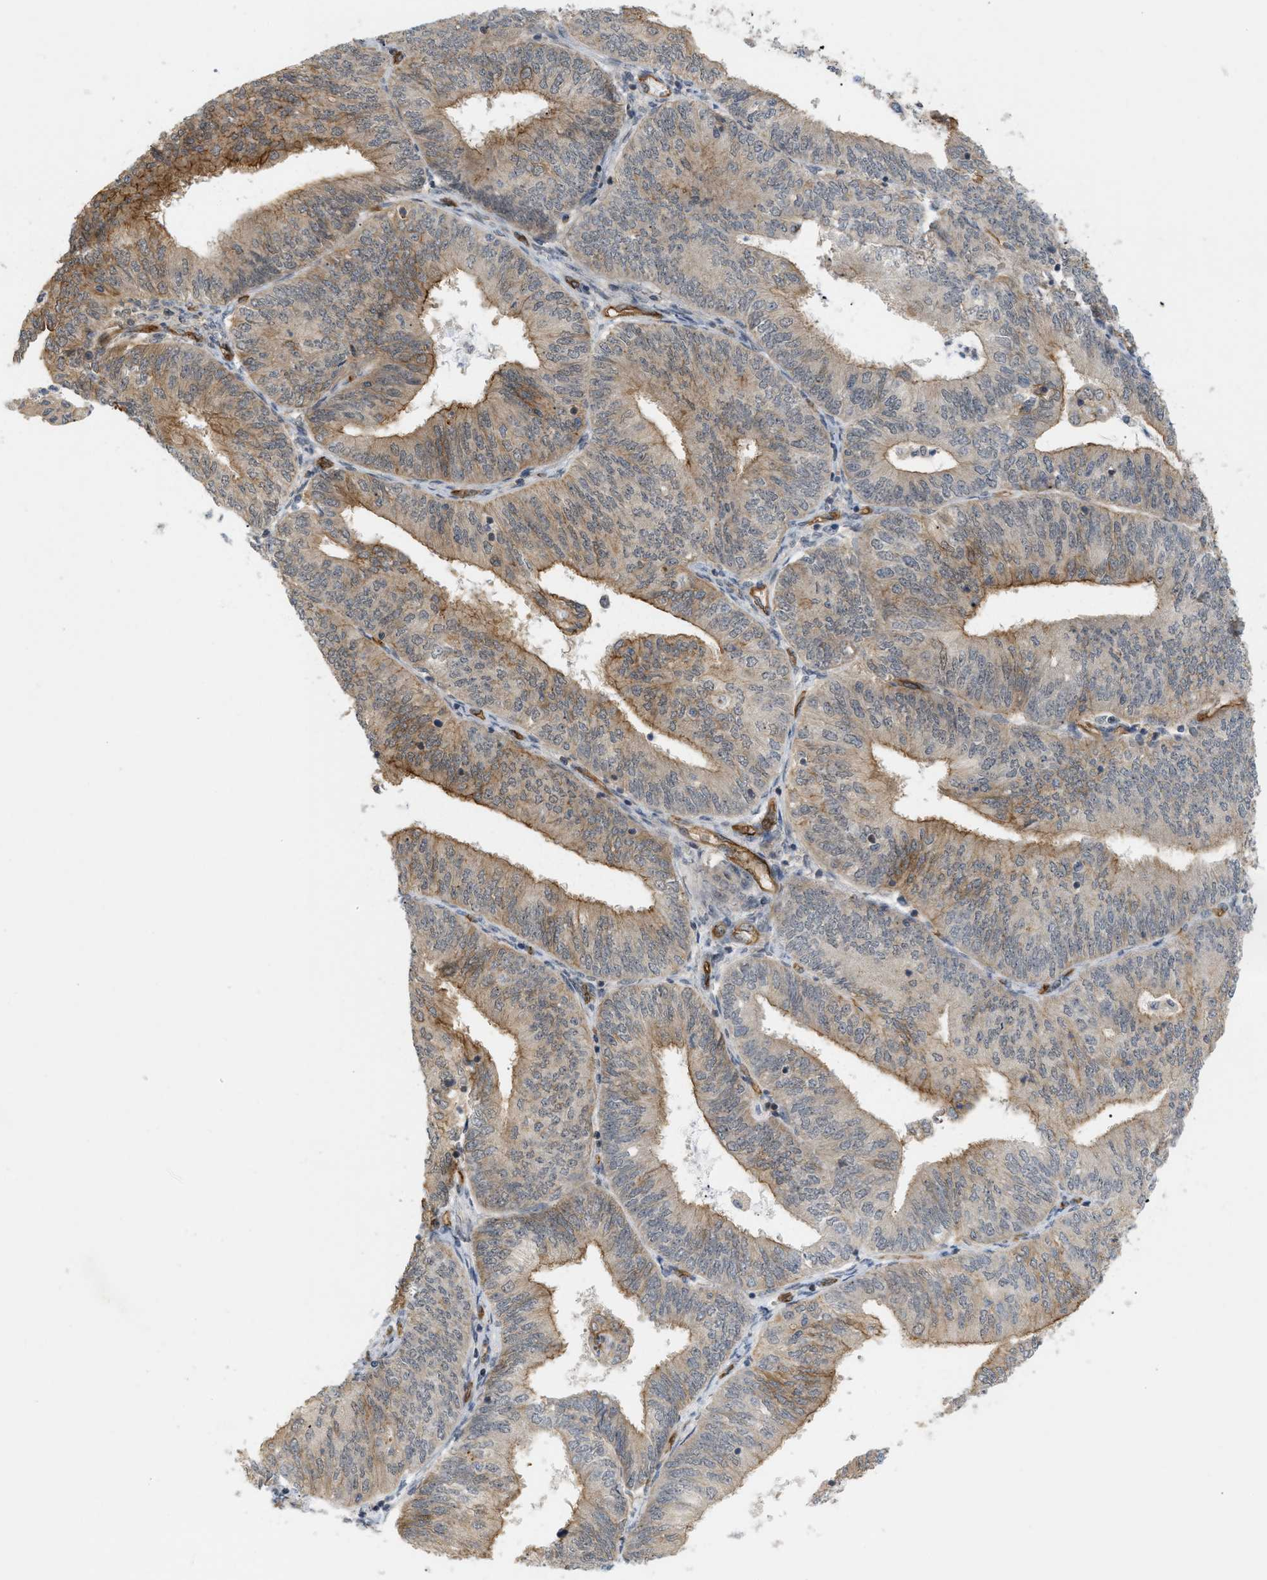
{"staining": {"intensity": "moderate", "quantity": "25%-75%", "location": "cytoplasmic/membranous"}, "tissue": "endometrial cancer", "cell_type": "Tumor cells", "image_type": "cancer", "snomed": [{"axis": "morphology", "description": "Adenocarcinoma, NOS"}, {"axis": "topography", "description": "Endometrium"}], "caption": "Endometrial cancer stained with a brown dye demonstrates moderate cytoplasmic/membranous positive staining in approximately 25%-75% of tumor cells.", "gene": "PALMD", "patient": {"sex": "female", "age": 58}}